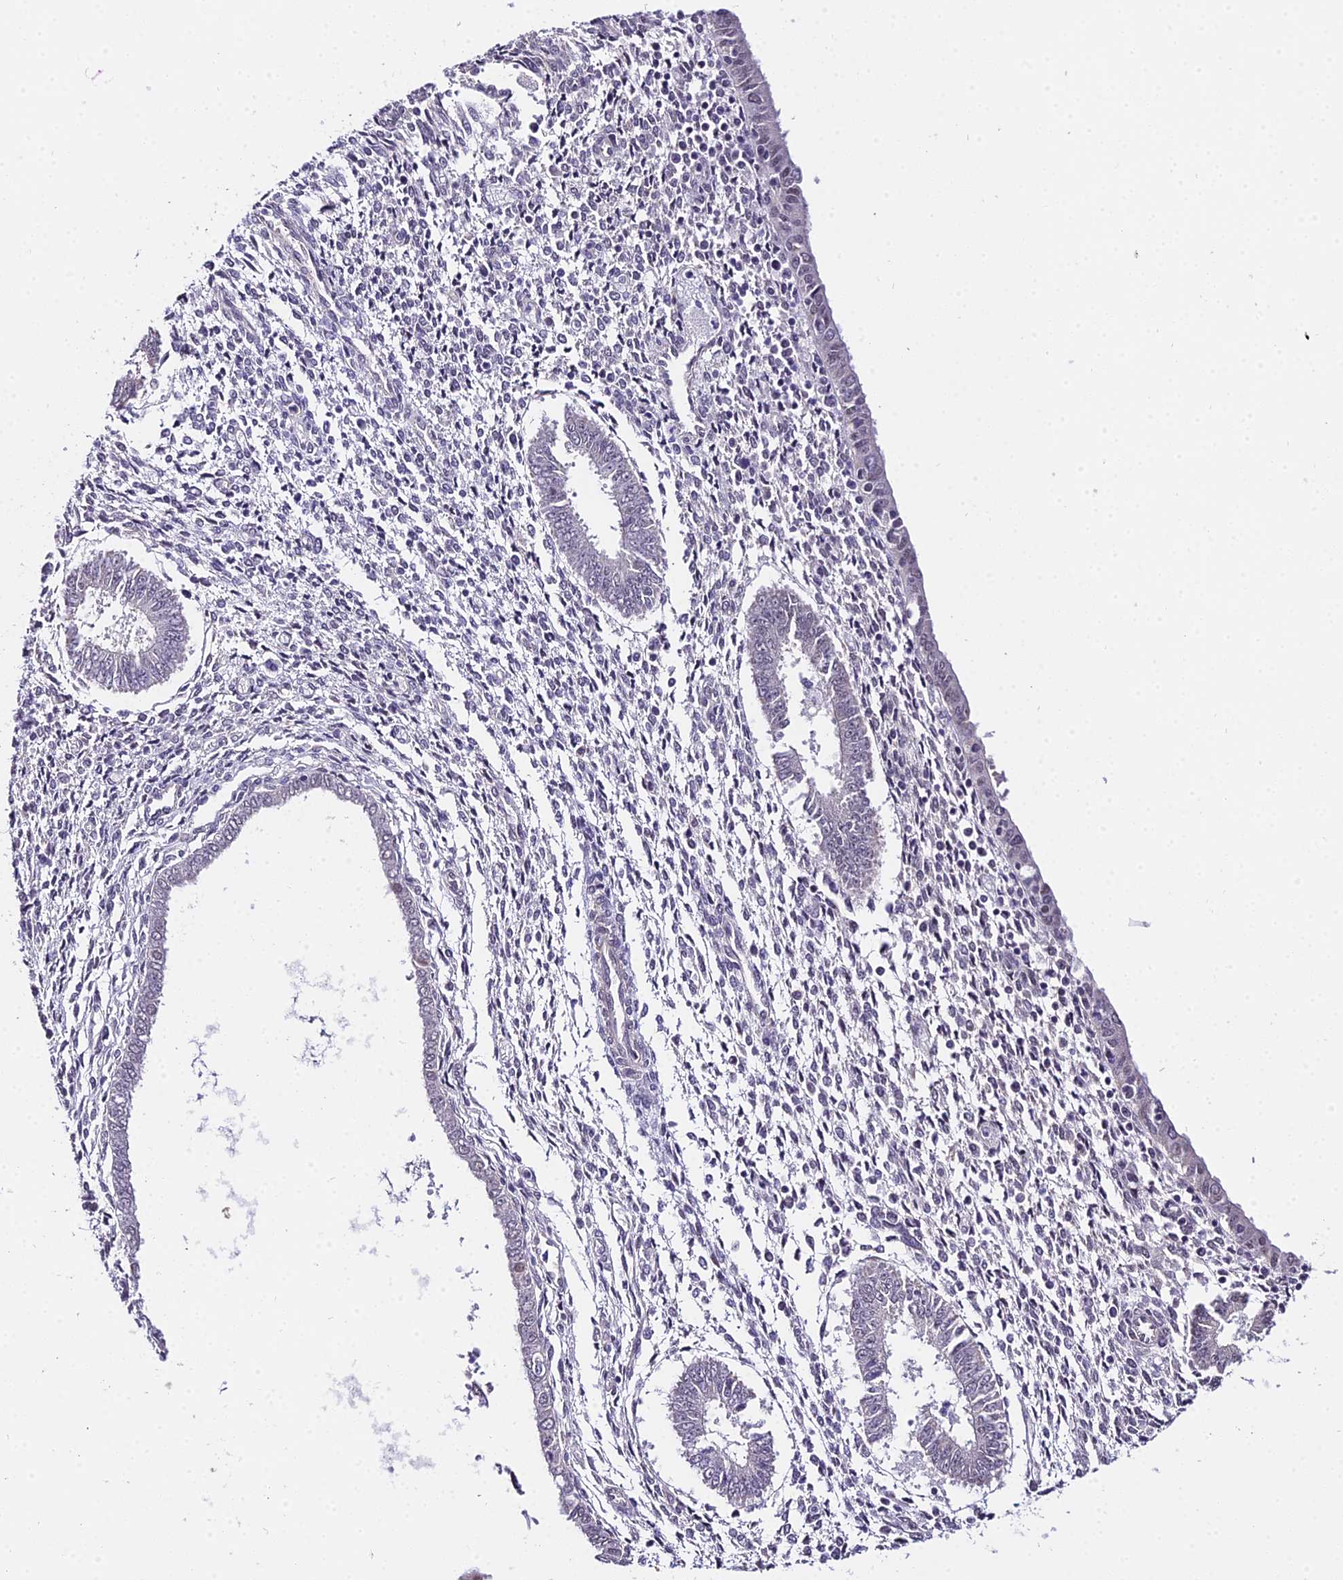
{"staining": {"intensity": "negative", "quantity": "none", "location": "none"}, "tissue": "endometrium", "cell_type": "Cells in endometrial stroma", "image_type": "normal", "snomed": [{"axis": "morphology", "description": "Normal tissue, NOS"}, {"axis": "topography", "description": "Endometrium"}], "caption": "The immunohistochemistry (IHC) image has no significant expression in cells in endometrial stroma of endometrium. The staining was performed using DAB (3,3'-diaminobenzidine) to visualize the protein expression in brown, while the nuclei were stained in blue with hematoxylin (Magnification: 20x).", "gene": "POLR2I", "patient": {"sex": "female", "age": 35}}